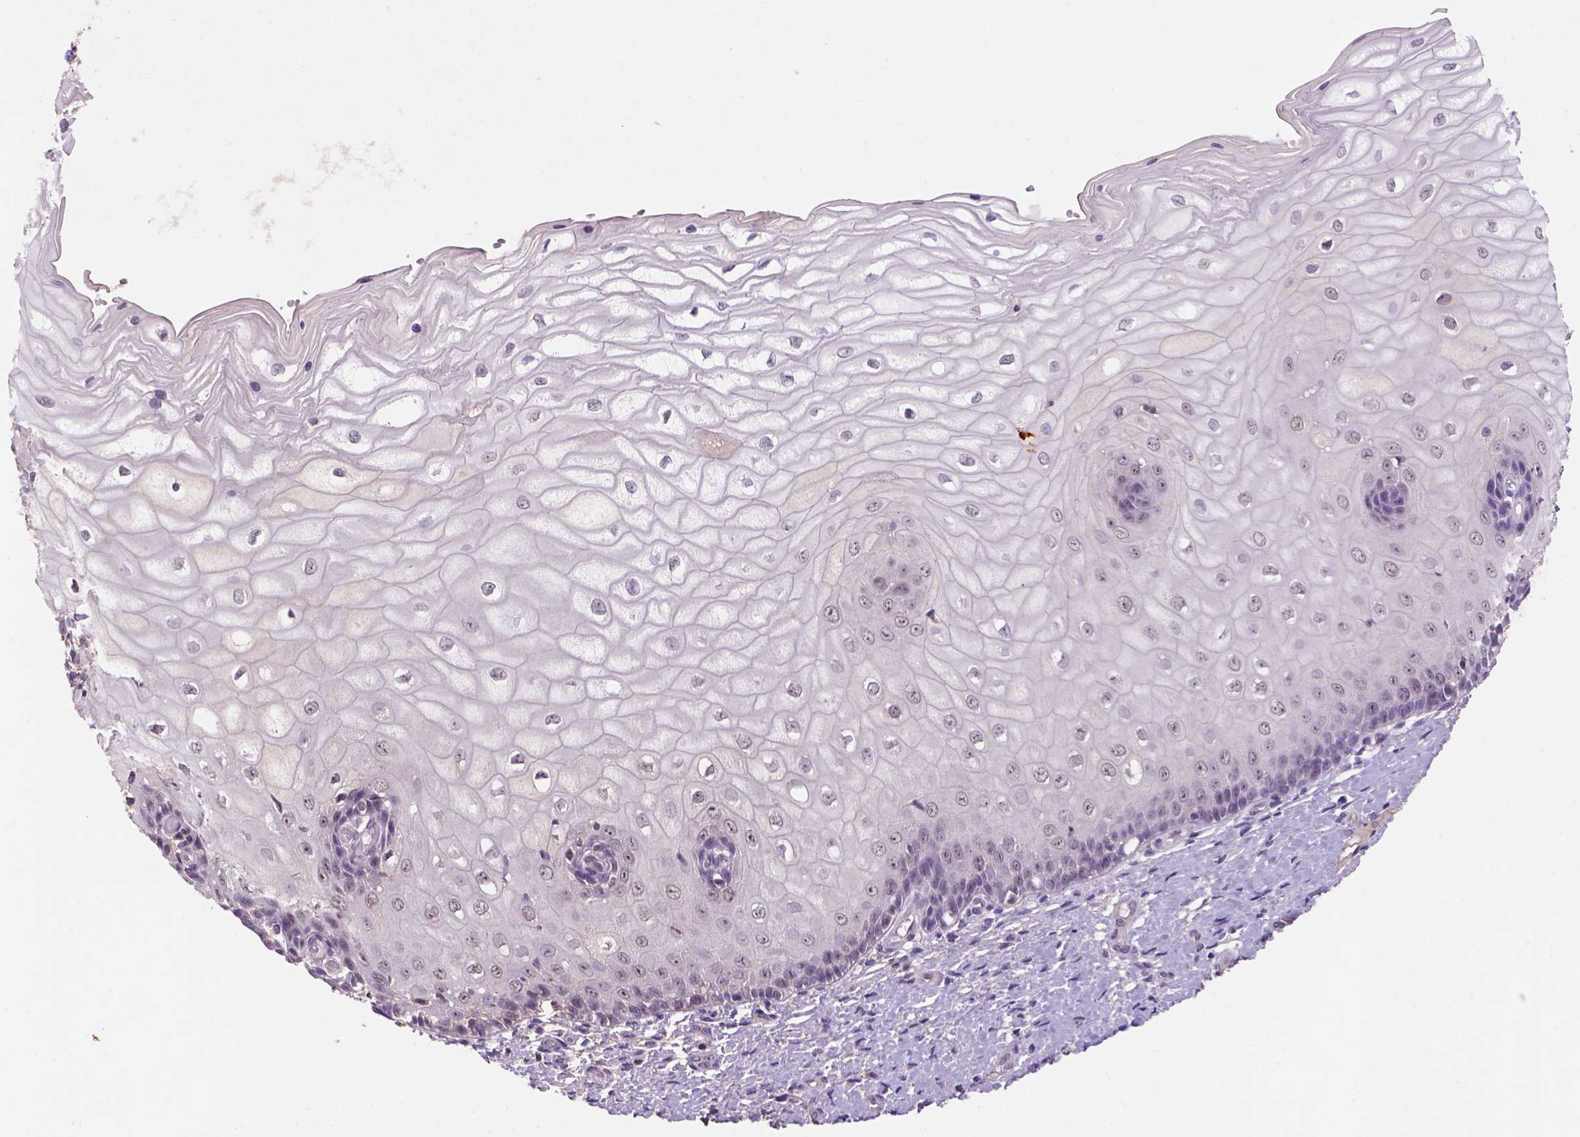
{"staining": {"intensity": "weak", "quantity": "25%-75%", "location": "cytoplasmic/membranous"}, "tissue": "cervix", "cell_type": "Glandular cells", "image_type": "normal", "snomed": [{"axis": "morphology", "description": "Normal tissue, NOS"}, {"axis": "topography", "description": "Cervix"}], "caption": "The immunohistochemical stain shows weak cytoplasmic/membranous positivity in glandular cells of unremarkable cervix.", "gene": "SCML4", "patient": {"sex": "female", "age": 37}}